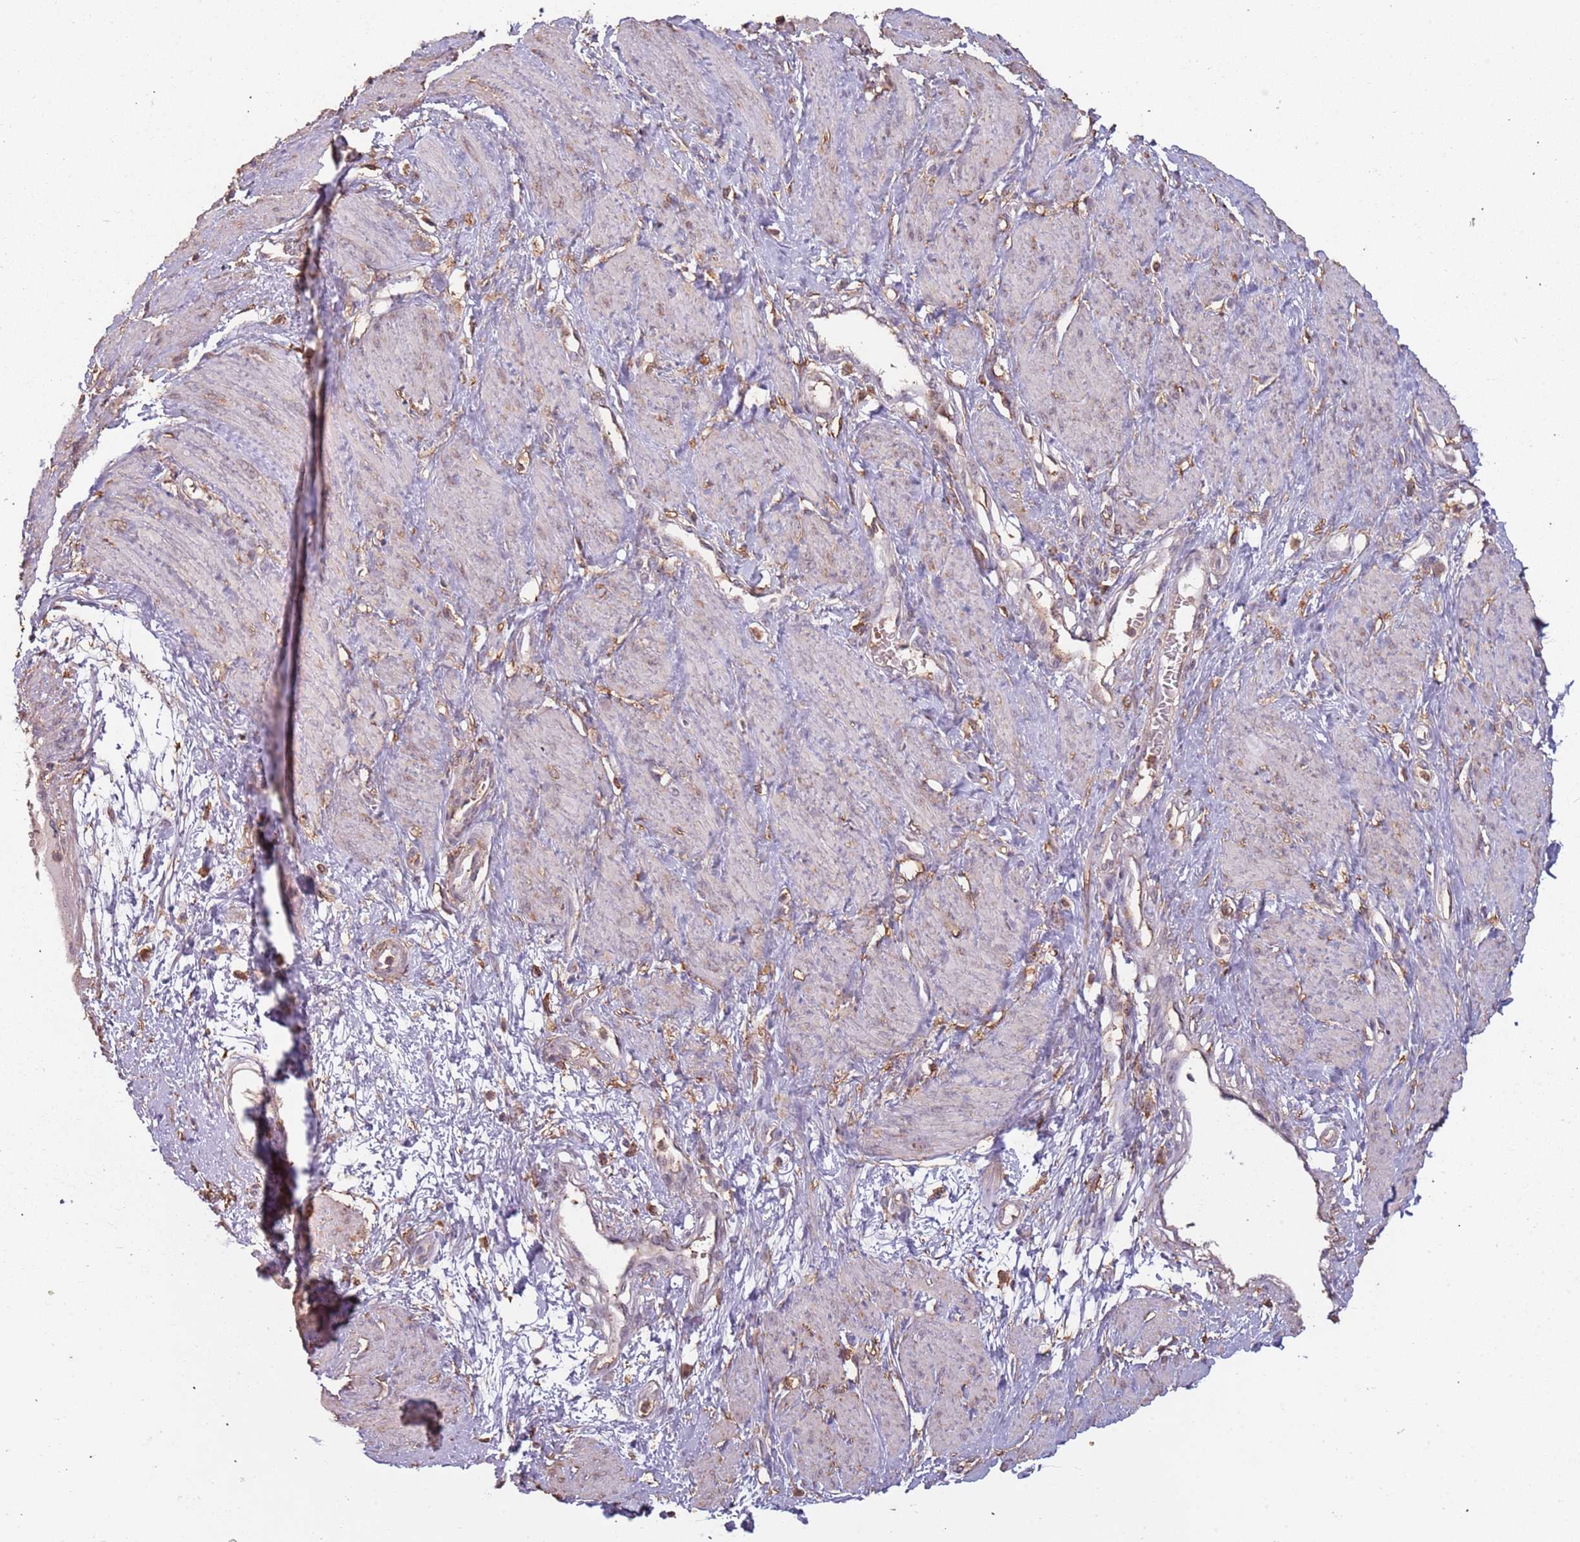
{"staining": {"intensity": "weak", "quantity": "<25%", "location": "cytoplasmic/membranous"}, "tissue": "smooth muscle", "cell_type": "Smooth muscle cells", "image_type": "normal", "snomed": [{"axis": "morphology", "description": "Normal tissue, NOS"}, {"axis": "topography", "description": "Smooth muscle"}, {"axis": "topography", "description": "Uterus"}], "caption": "High magnification brightfield microscopy of normal smooth muscle stained with DAB (brown) and counterstained with hematoxylin (blue): smooth muscle cells show no significant staining. (Stains: DAB immunohistochemistry with hematoxylin counter stain, Microscopy: brightfield microscopy at high magnification).", "gene": "ATOSB", "patient": {"sex": "female", "age": 39}}